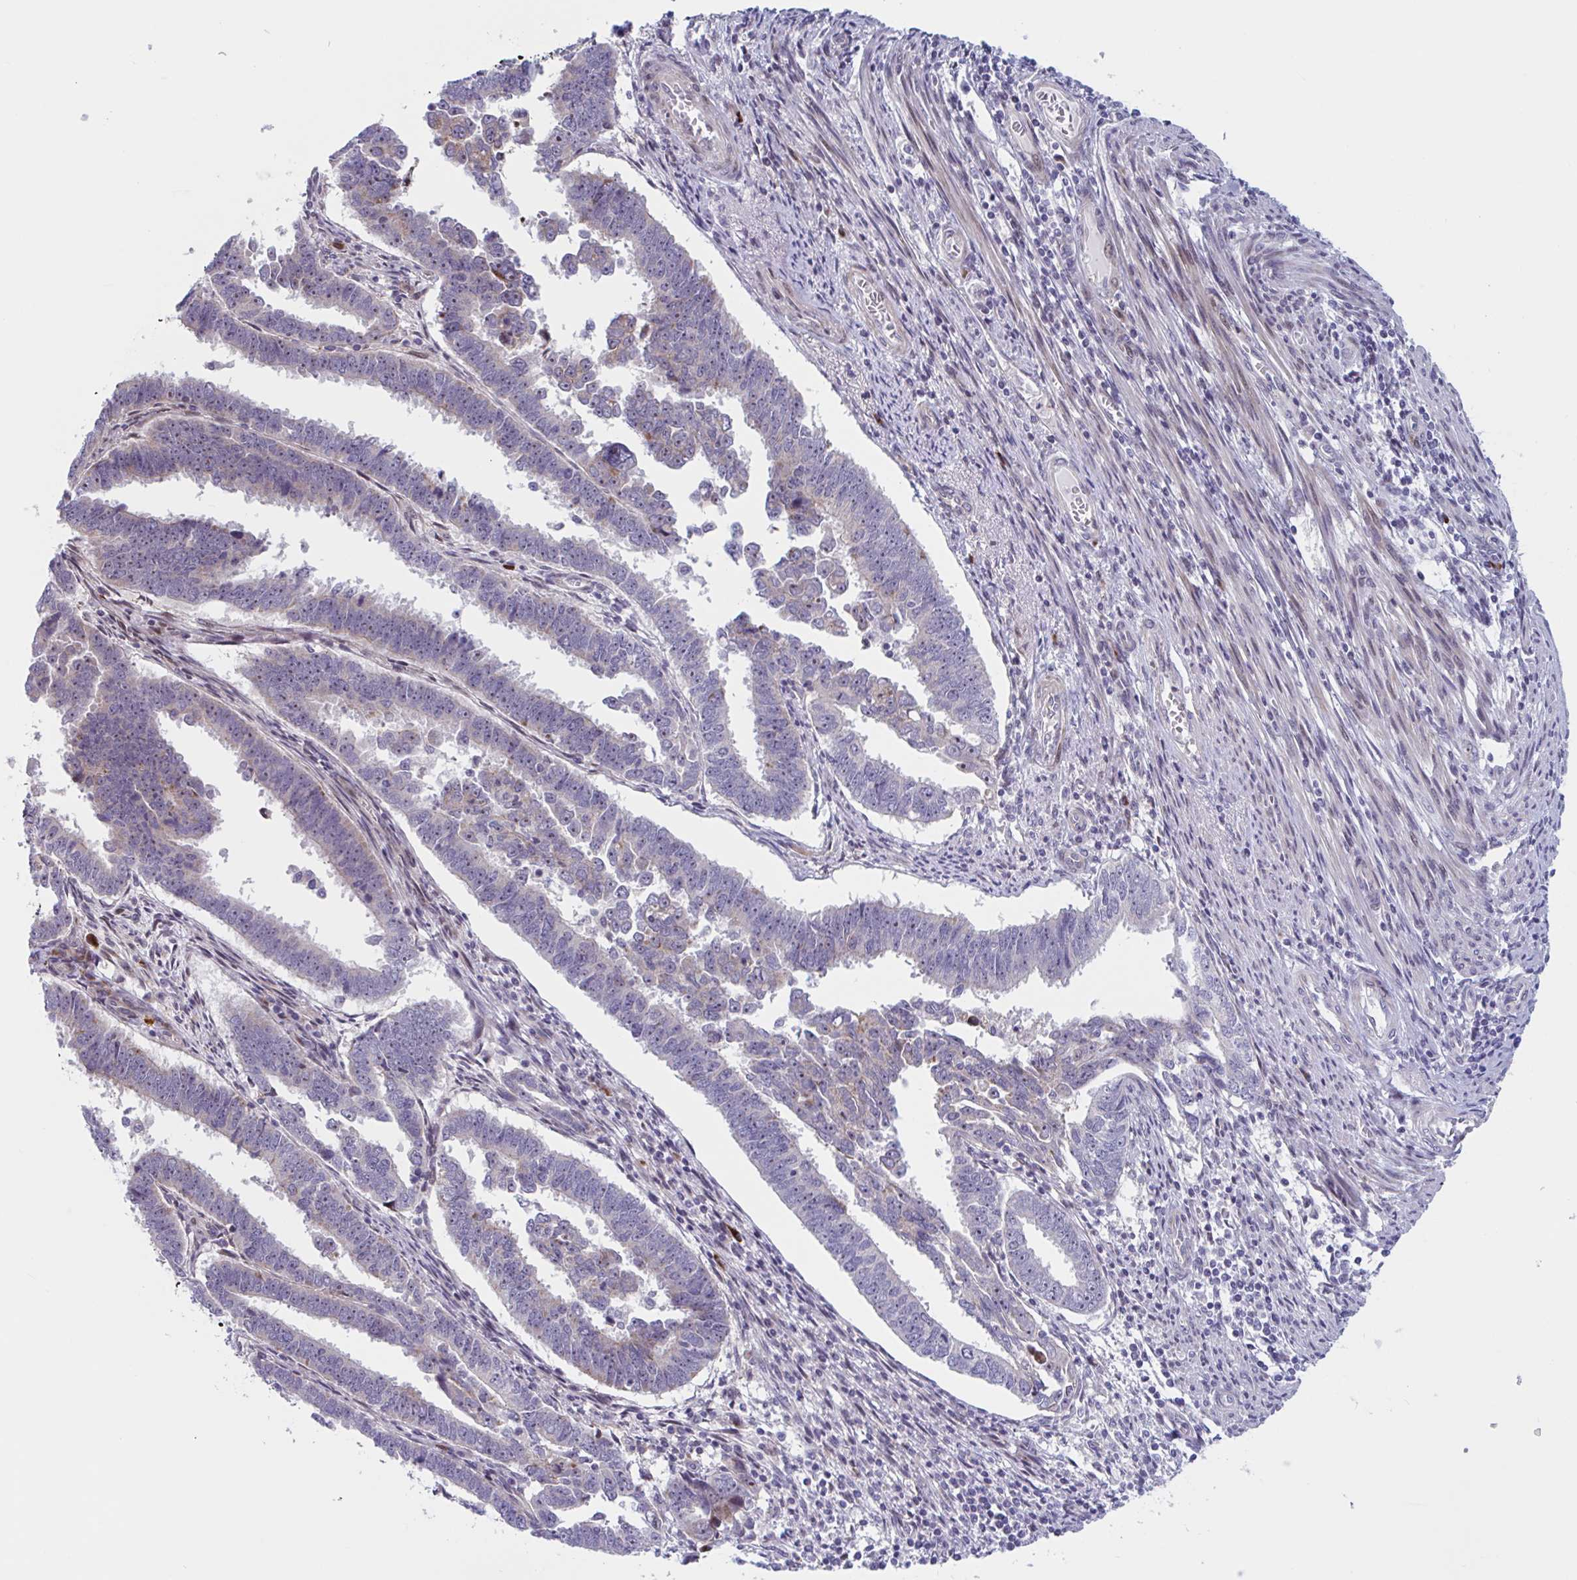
{"staining": {"intensity": "negative", "quantity": "none", "location": "none"}, "tissue": "endometrial cancer", "cell_type": "Tumor cells", "image_type": "cancer", "snomed": [{"axis": "morphology", "description": "Adenocarcinoma, NOS"}, {"axis": "topography", "description": "Endometrium"}], "caption": "Immunohistochemistry histopathology image of human adenocarcinoma (endometrial) stained for a protein (brown), which exhibits no staining in tumor cells.", "gene": "DUXA", "patient": {"sex": "female", "age": 75}}